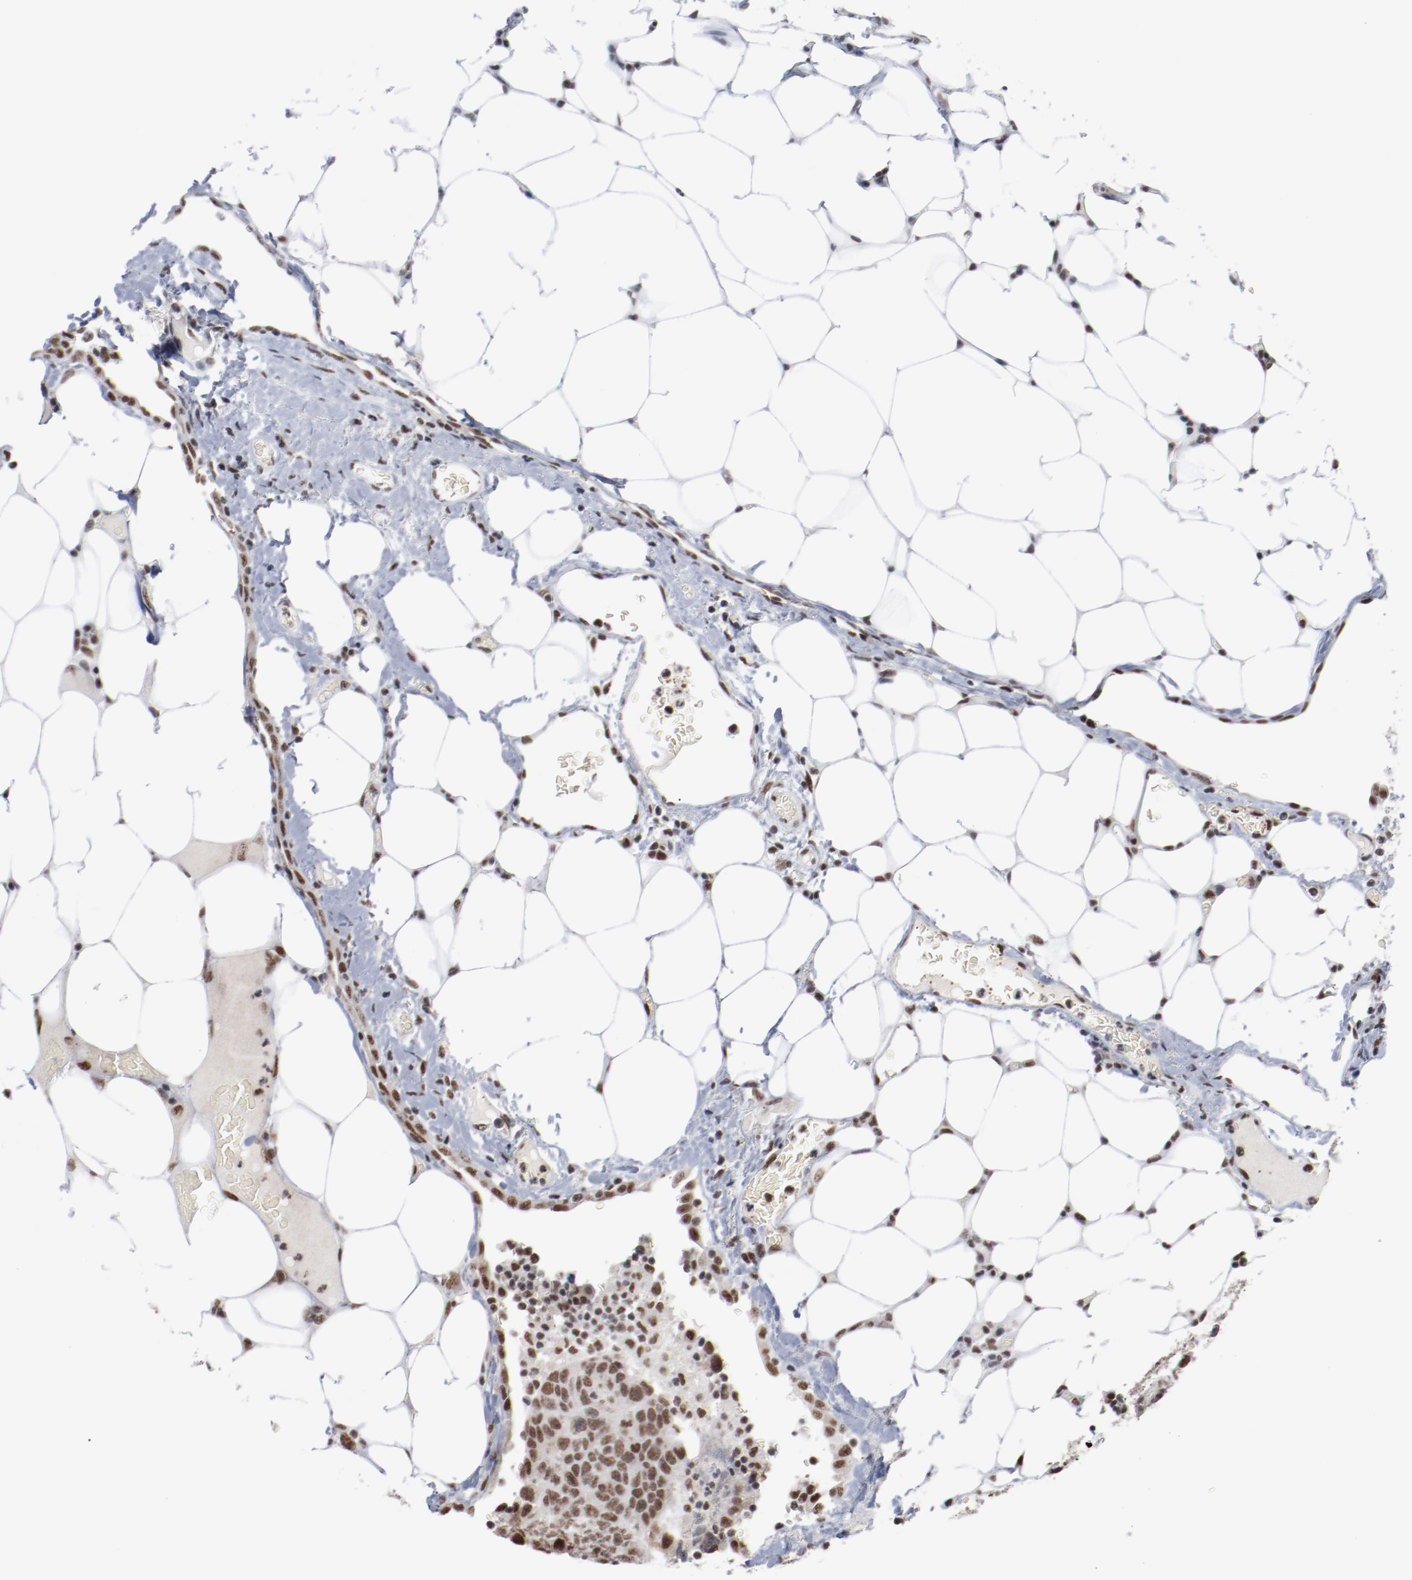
{"staining": {"intensity": "moderate", "quantity": ">75%", "location": "nuclear"}, "tissue": "colorectal cancer", "cell_type": "Tumor cells", "image_type": "cancer", "snomed": [{"axis": "morphology", "description": "Adenocarcinoma, NOS"}, {"axis": "topography", "description": "Colon"}], "caption": "Moderate nuclear staining for a protein is seen in approximately >75% of tumor cells of colorectal adenocarcinoma using immunohistochemistry (IHC).", "gene": "BUB3", "patient": {"sex": "female", "age": 86}}